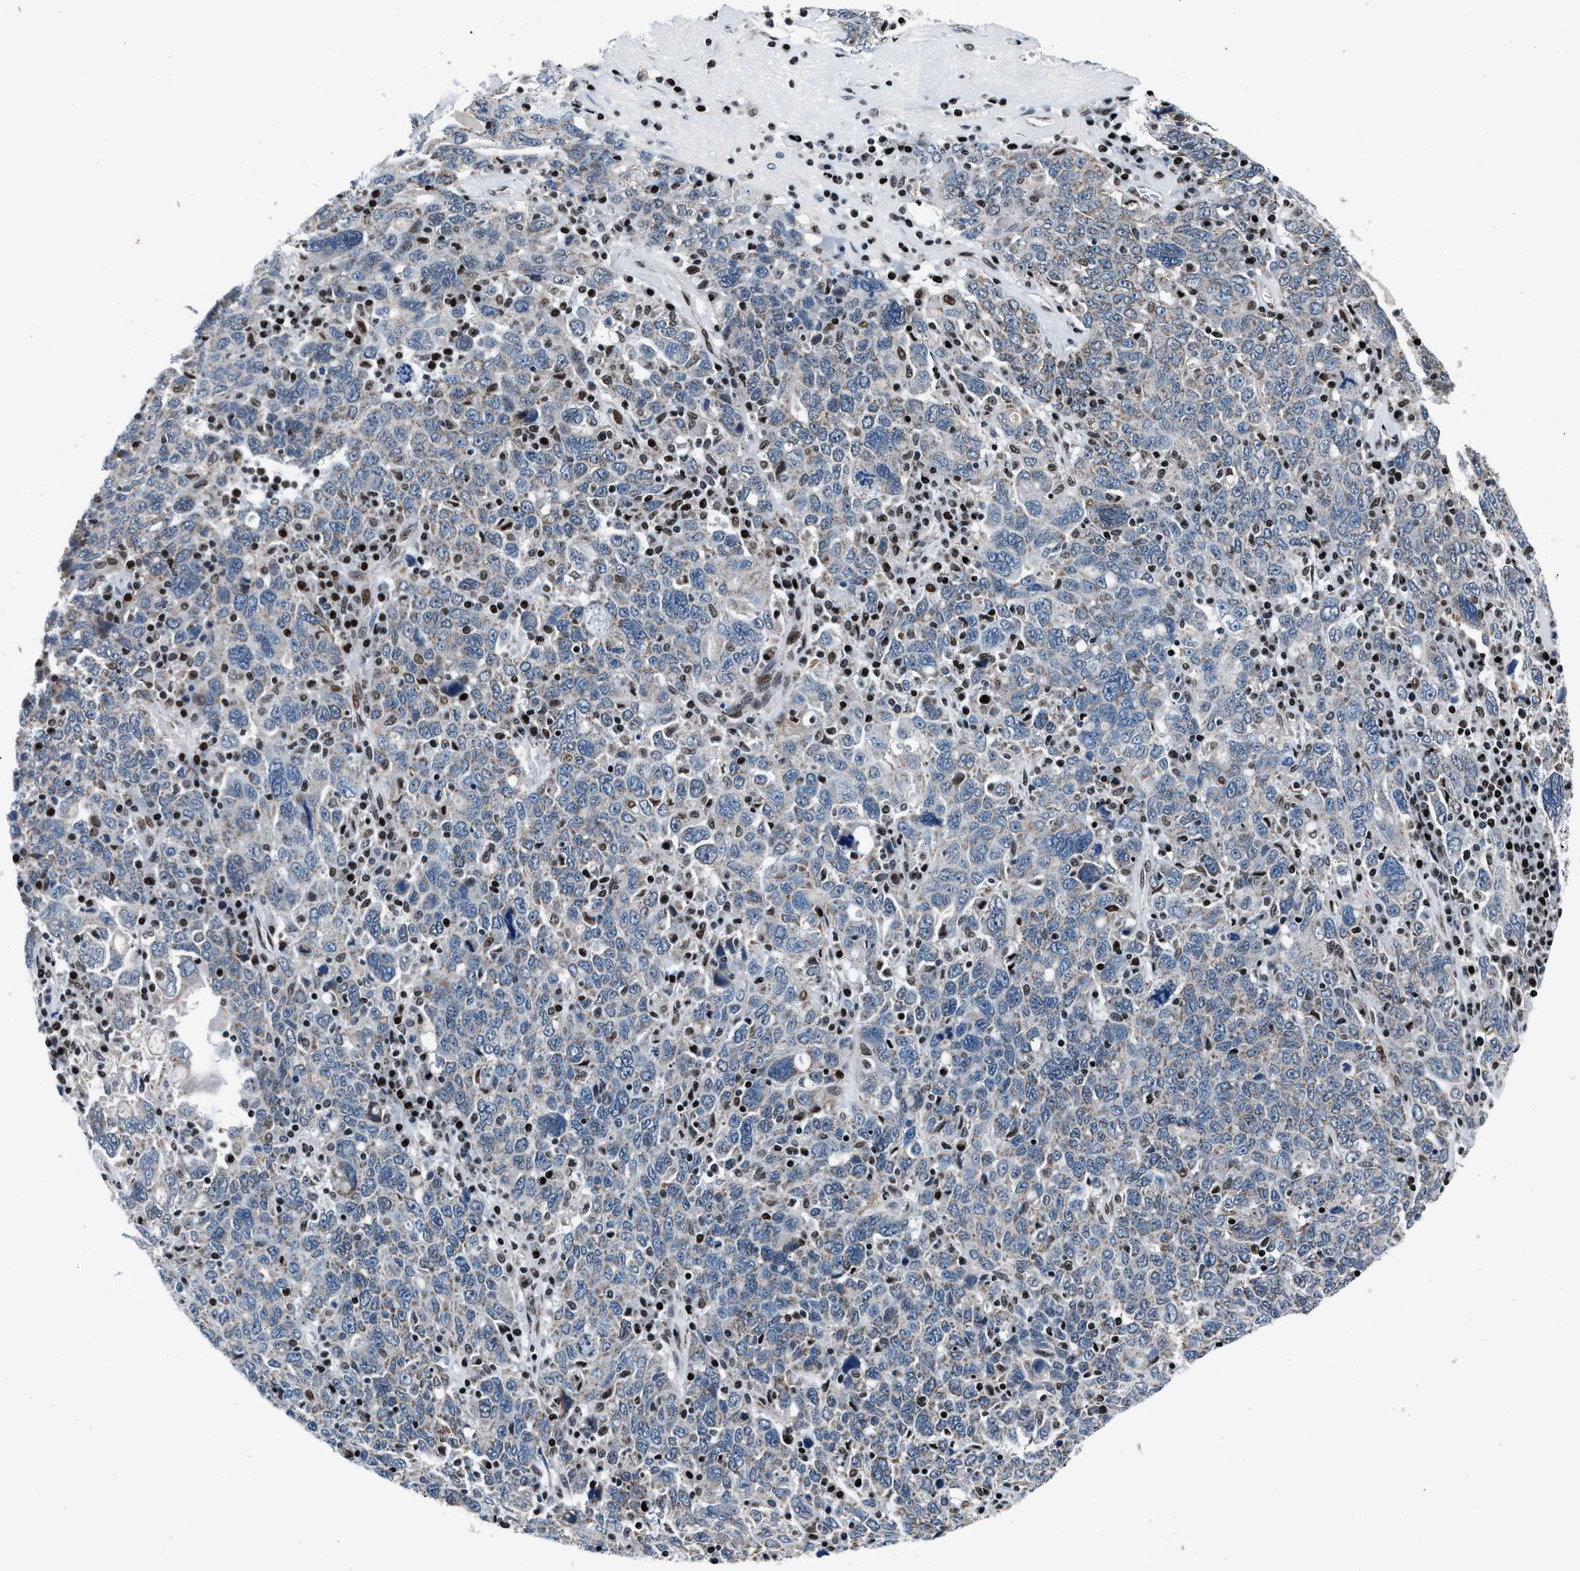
{"staining": {"intensity": "negative", "quantity": "none", "location": "none"}, "tissue": "ovarian cancer", "cell_type": "Tumor cells", "image_type": "cancer", "snomed": [{"axis": "morphology", "description": "Carcinoma, endometroid"}, {"axis": "topography", "description": "Ovary"}], "caption": "Photomicrograph shows no significant protein positivity in tumor cells of endometroid carcinoma (ovarian).", "gene": "PRRC2B", "patient": {"sex": "female", "age": 62}}